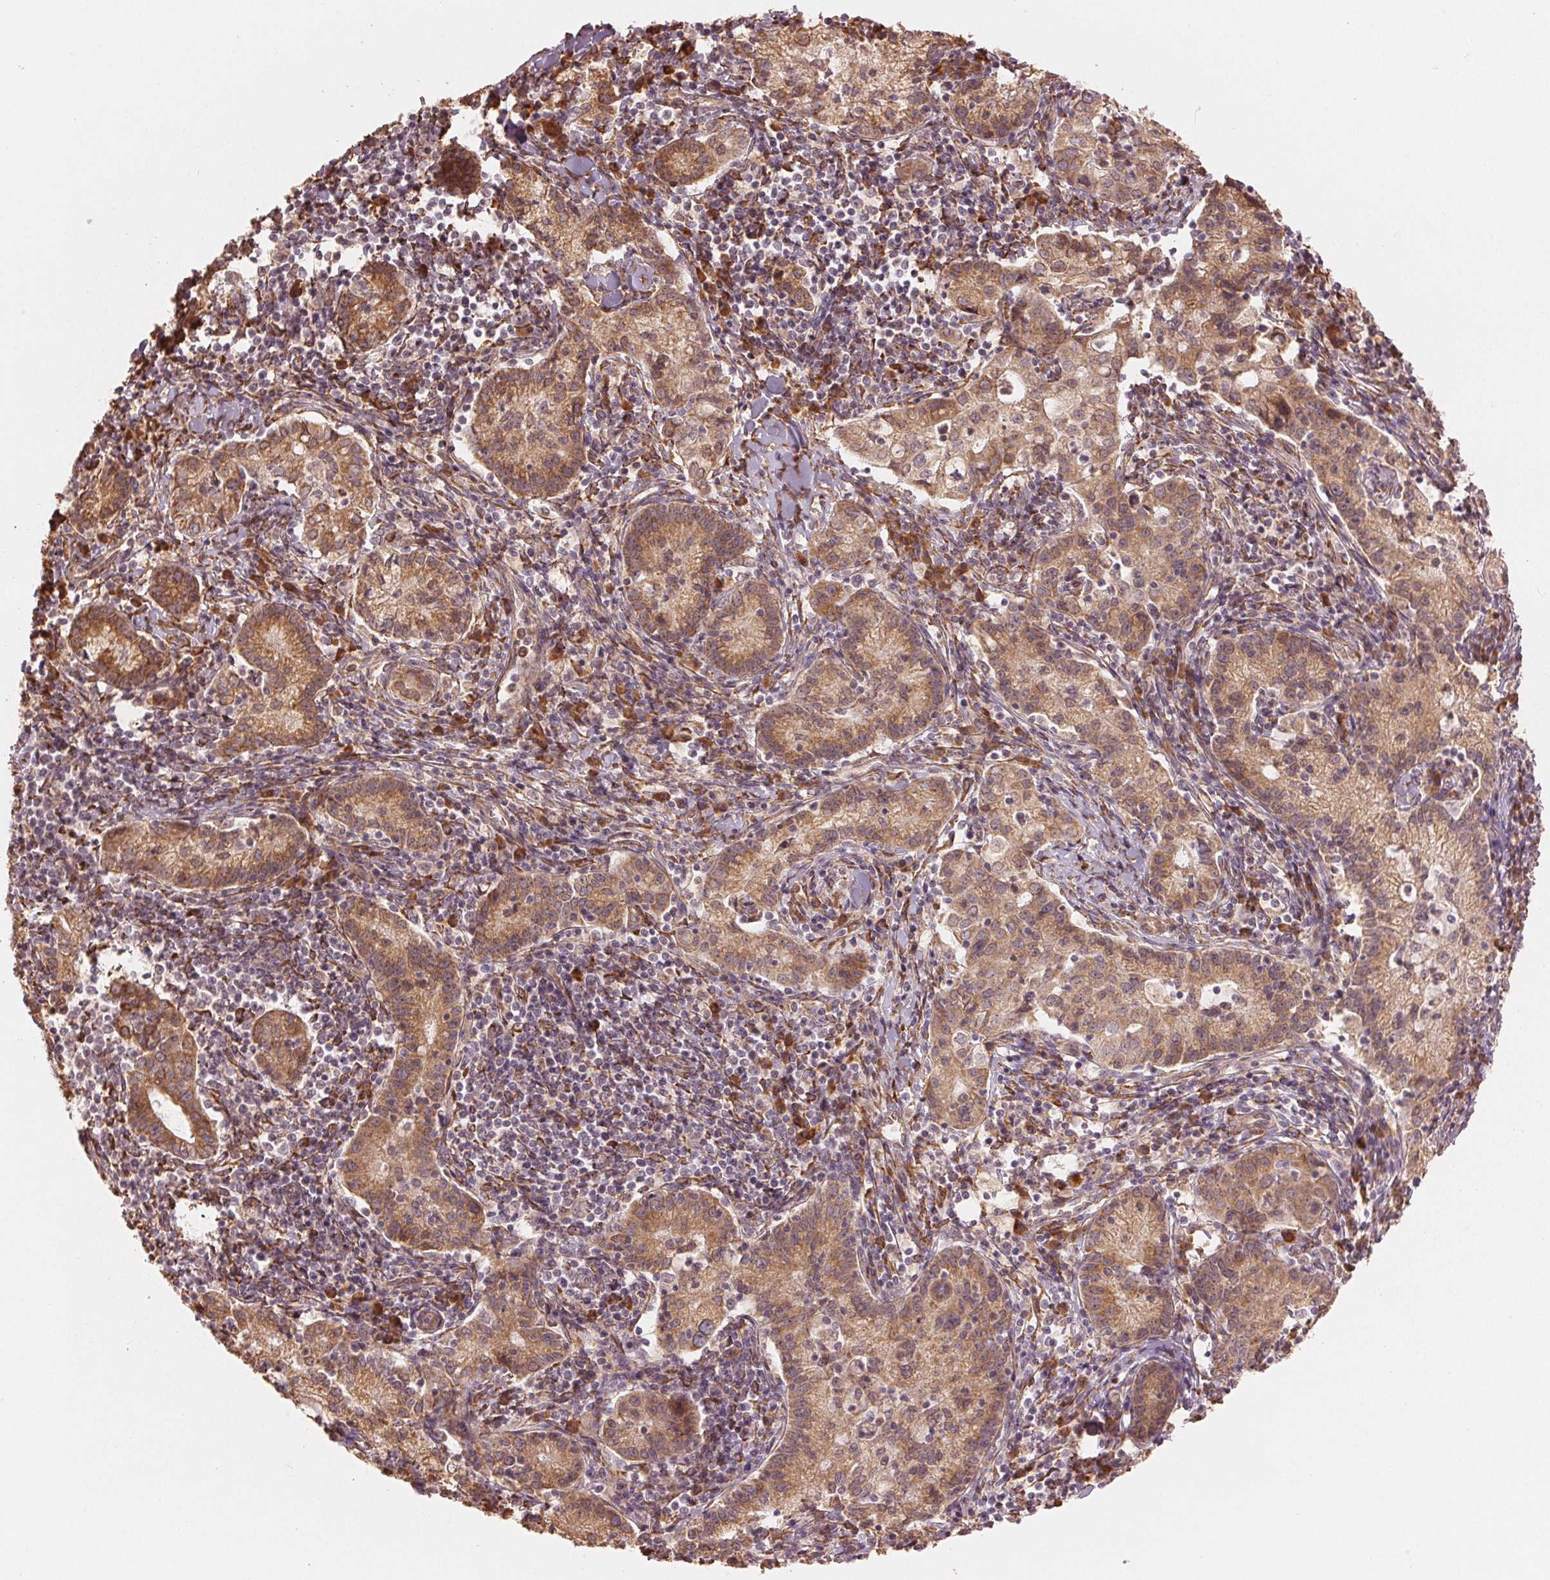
{"staining": {"intensity": "moderate", "quantity": ">75%", "location": "cytoplasmic/membranous"}, "tissue": "cervical cancer", "cell_type": "Tumor cells", "image_type": "cancer", "snomed": [{"axis": "morphology", "description": "Normal tissue, NOS"}, {"axis": "morphology", "description": "Adenocarcinoma, NOS"}, {"axis": "topography", "description": "Cervix"}], "caption": "Immunohistochemistry (IHC) of cervical adenocarcinoma exhibits medium levels of moderate cytoplasmic/membranous positivity in about >75% of tumor cells.", "gene": "SLC20A1", "patient": {"sex": "female", "age": 44}}